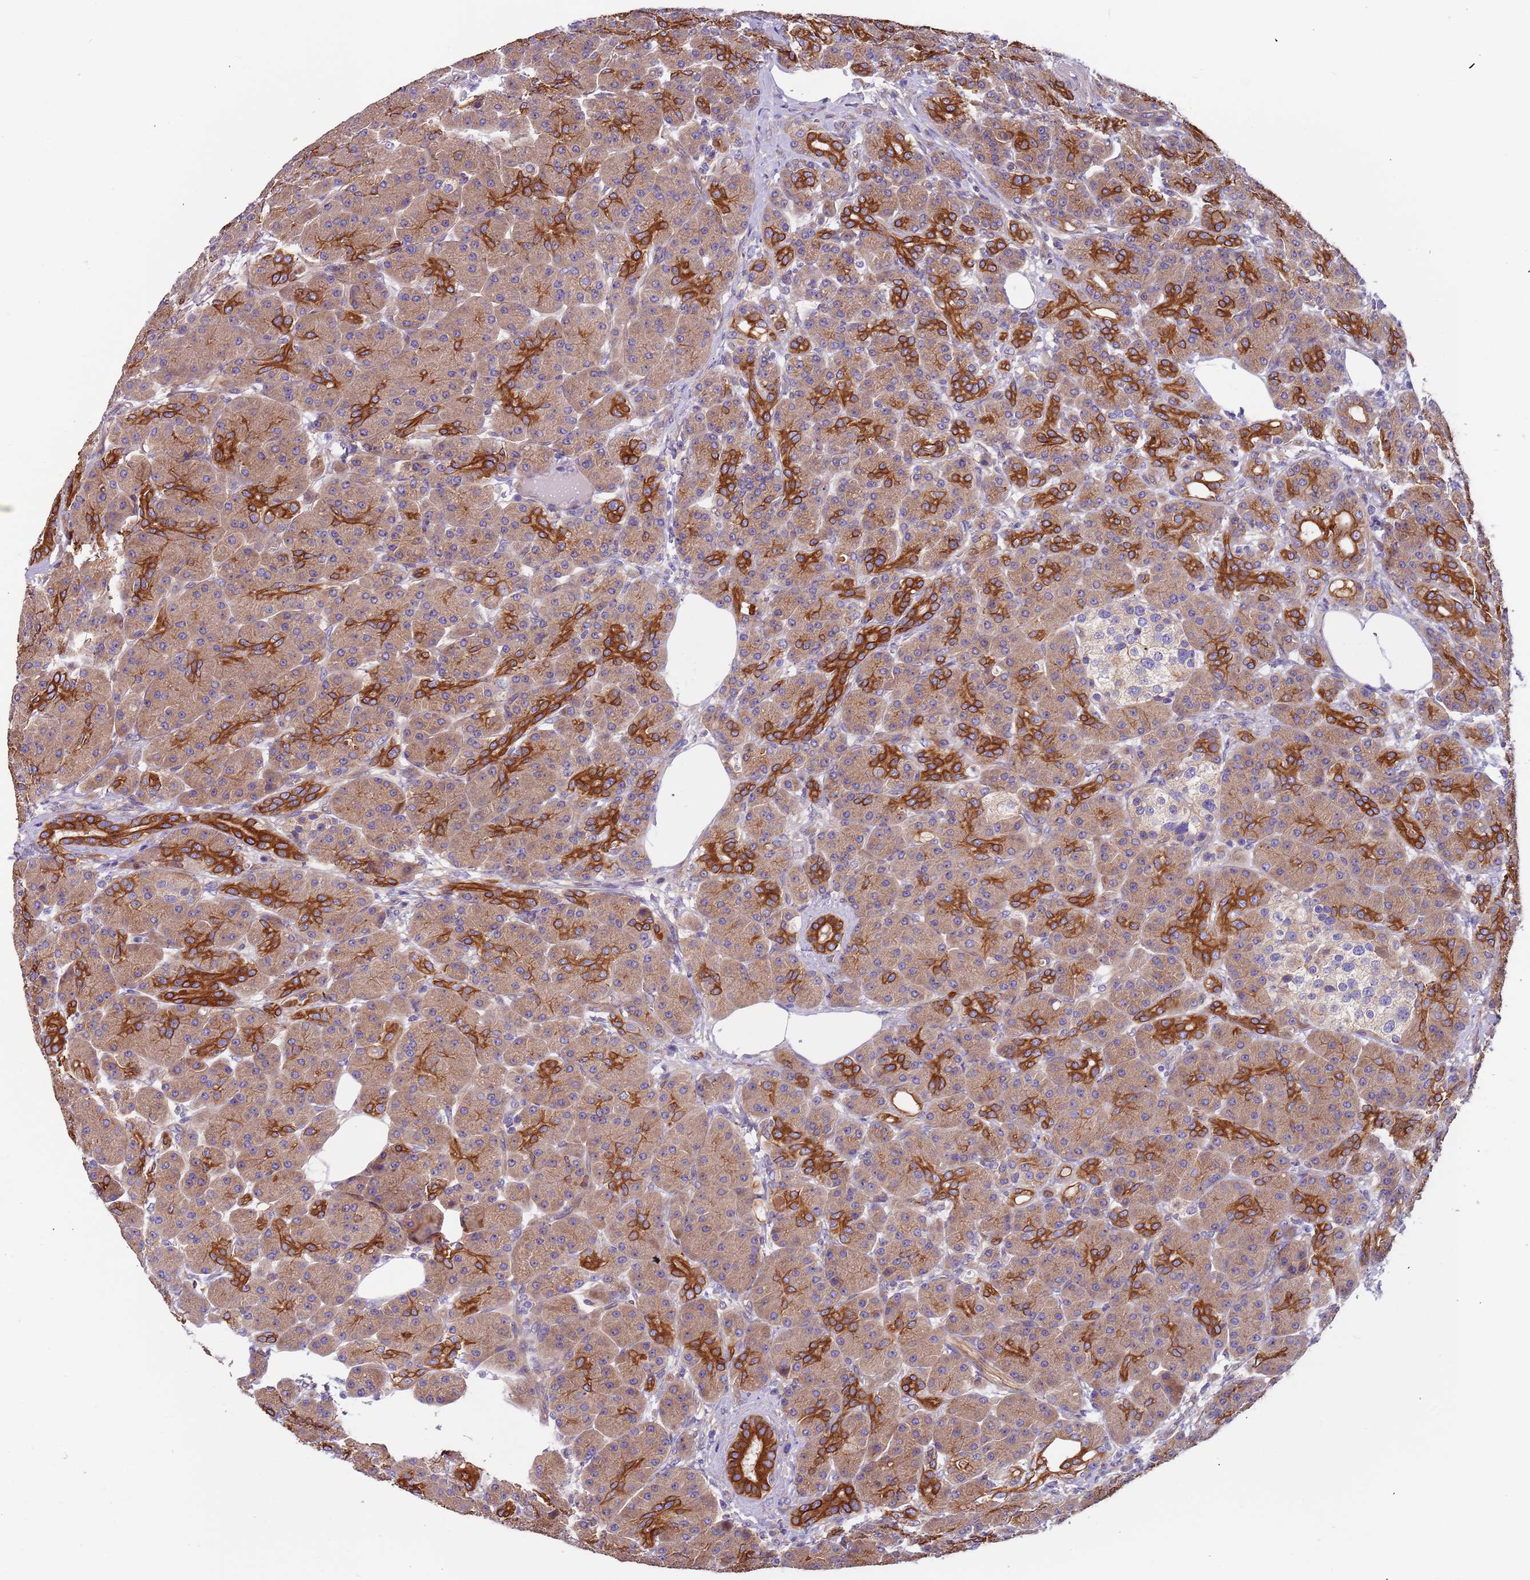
{"staining": {"intensity": "strong", "quantity": "25%-75%", "location": "cytoplasmic/membranous"}, "tissue": "pancreas", "cell_type": "Exocrine glandular cells", "image_type": "normal", "snomed": [{"axis": "morphology", "description": "Normal tissue, NOS"}, {"axis": "topography", "description": "Pancreas"}], "caption": "Immunohistochemical staining of unremarkable human pancreas shows high levels of strong cytoplasmic/membranous expression in about 25%-75% of exocrine glandular cells.", "gene": "LAMB4", "patient": {"sex": "male", "age": 63}}